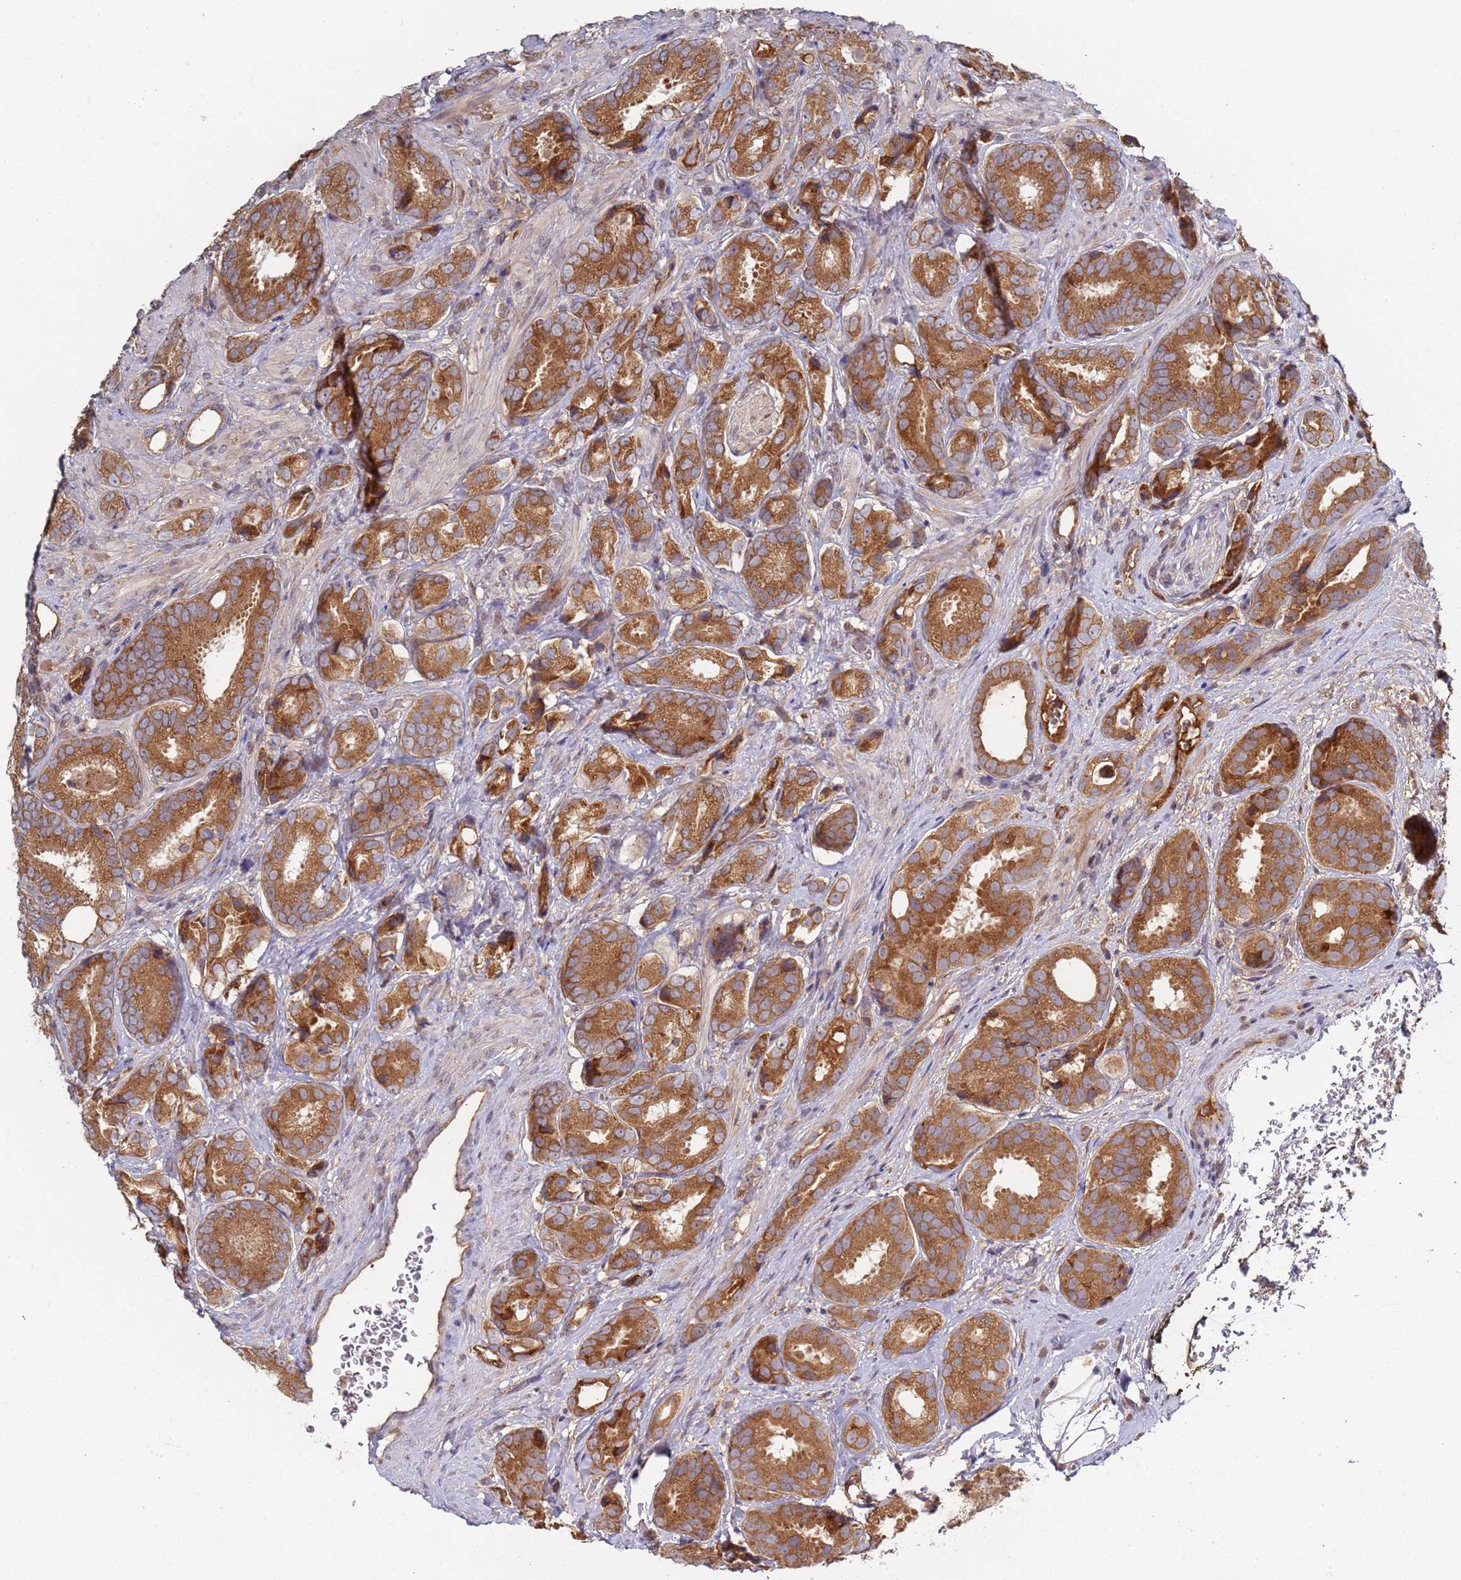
{"staining": {"intensity": "strong", "quantity": ">75%", "location": "cytoplasmic/membranous"}, "tissue": "prostate cancer", "cell_type": "Tumor cells", "image_type": "cancer", "snomed": [{"axis": "morphology", "description": "Adenocarcinoma, High grade"}, {"axis": "topography", "description": "Prostate"}], "caption": "Prostate cancer stained with IHC displays strong cytoplasmic/membranous expression in about >75% of tumor cells. (brown staining indicates protein expression, while blue staining denotes nuclei).", "gene": "OR5A2", "patient": {"sex": "male", "age": 71}}